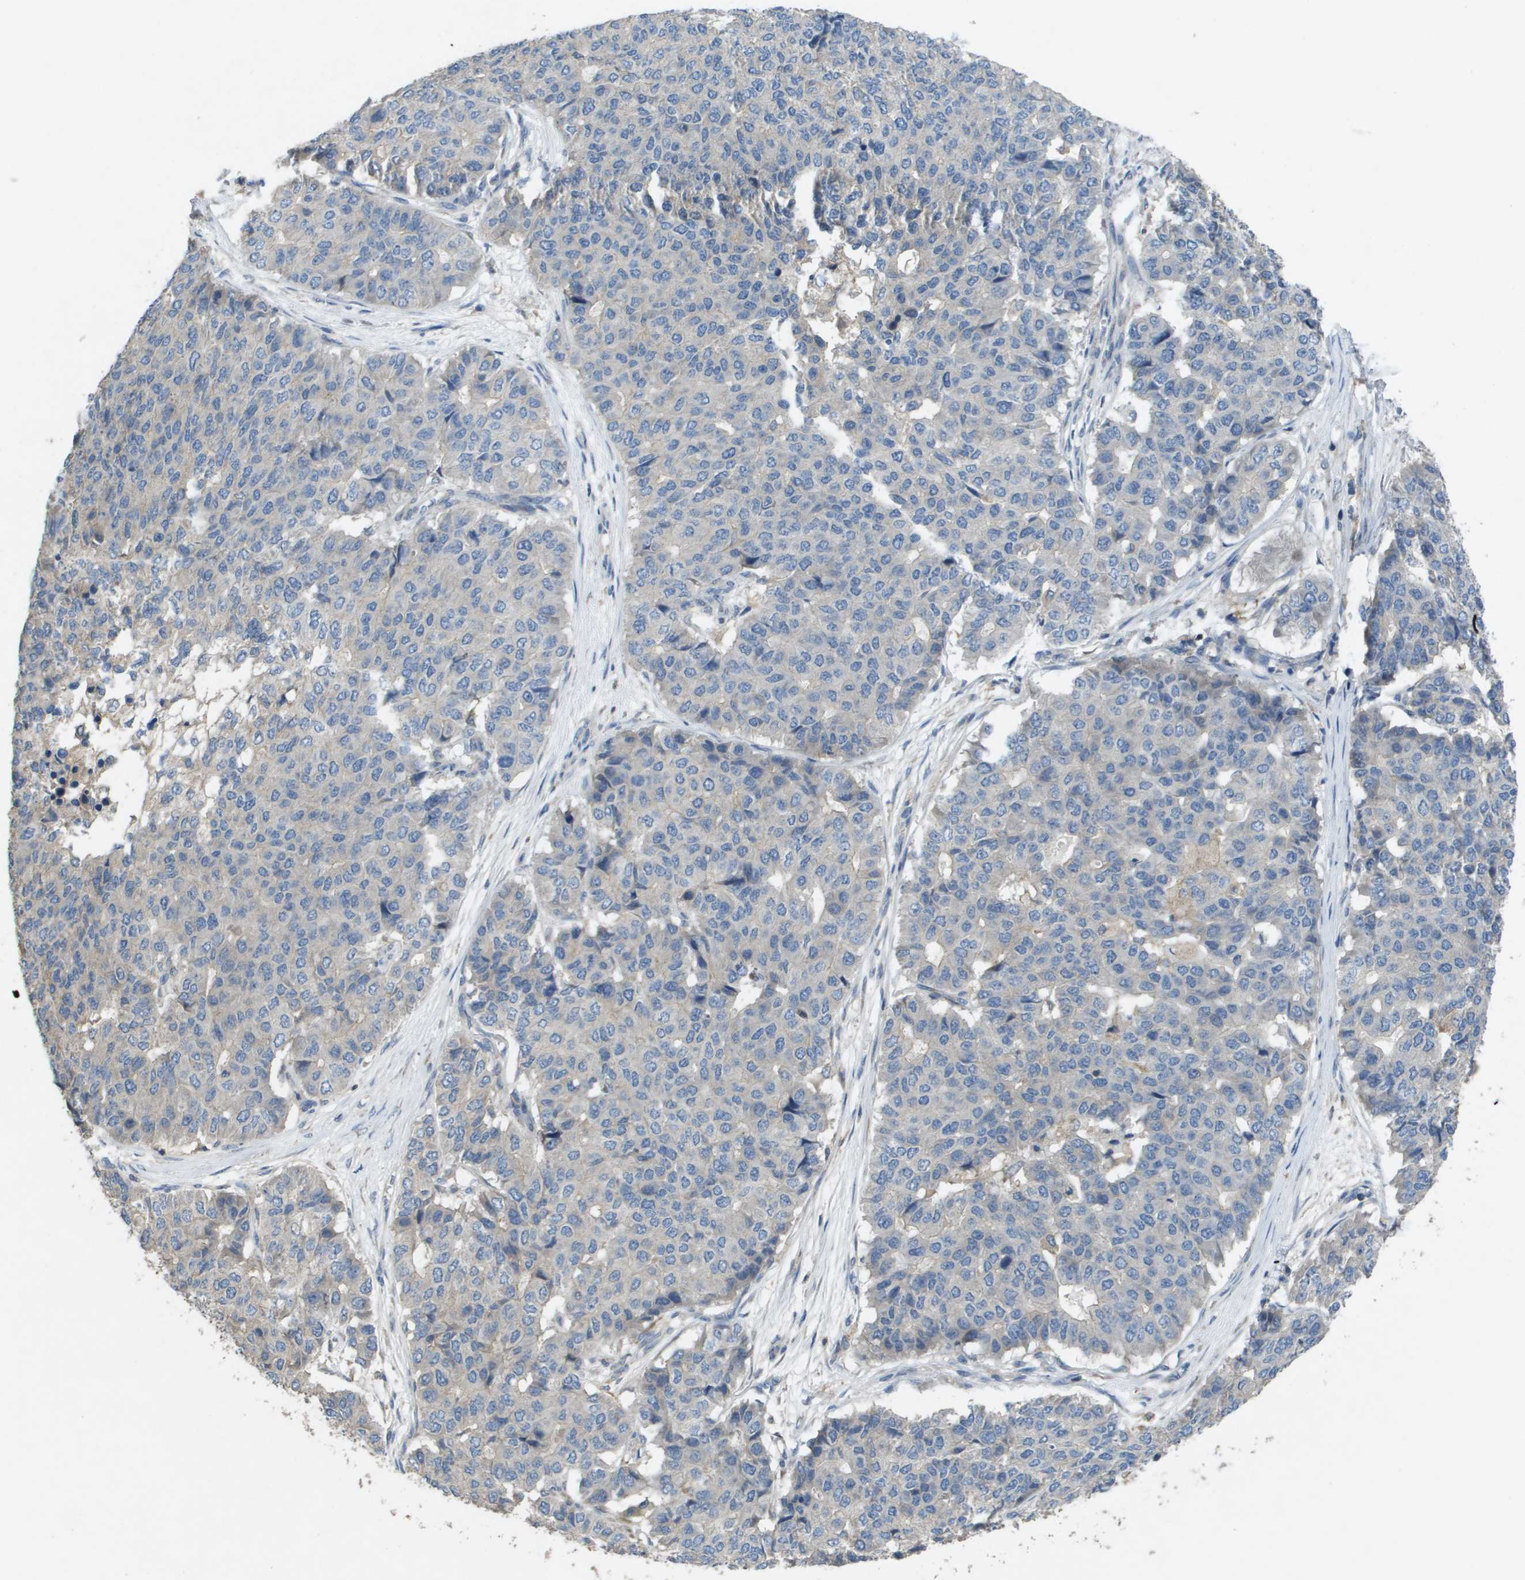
{"staining": {"intensity": "weak", "quantity": "<25%", "location": "cytoplasmic/membranous"}, "tissue": "pancreatic cancer", "cell_type": "Tumor cells", "image_type": "cancer", "snomed": [{"axis": "morphology", "description": "Adenocarcinoma, NOS"}, {"axis": "topography", "description": "Pancreas"}], "caption": "This histopathology image is of pancreatic adenocarcinoma stained with immunohistochemistry to label a protein in brown with the nuclei are counter-stained blue. There is no expression in tumor cells.", "gene": "CLCA4", "patient": {"sex": "male", "age": 50}}